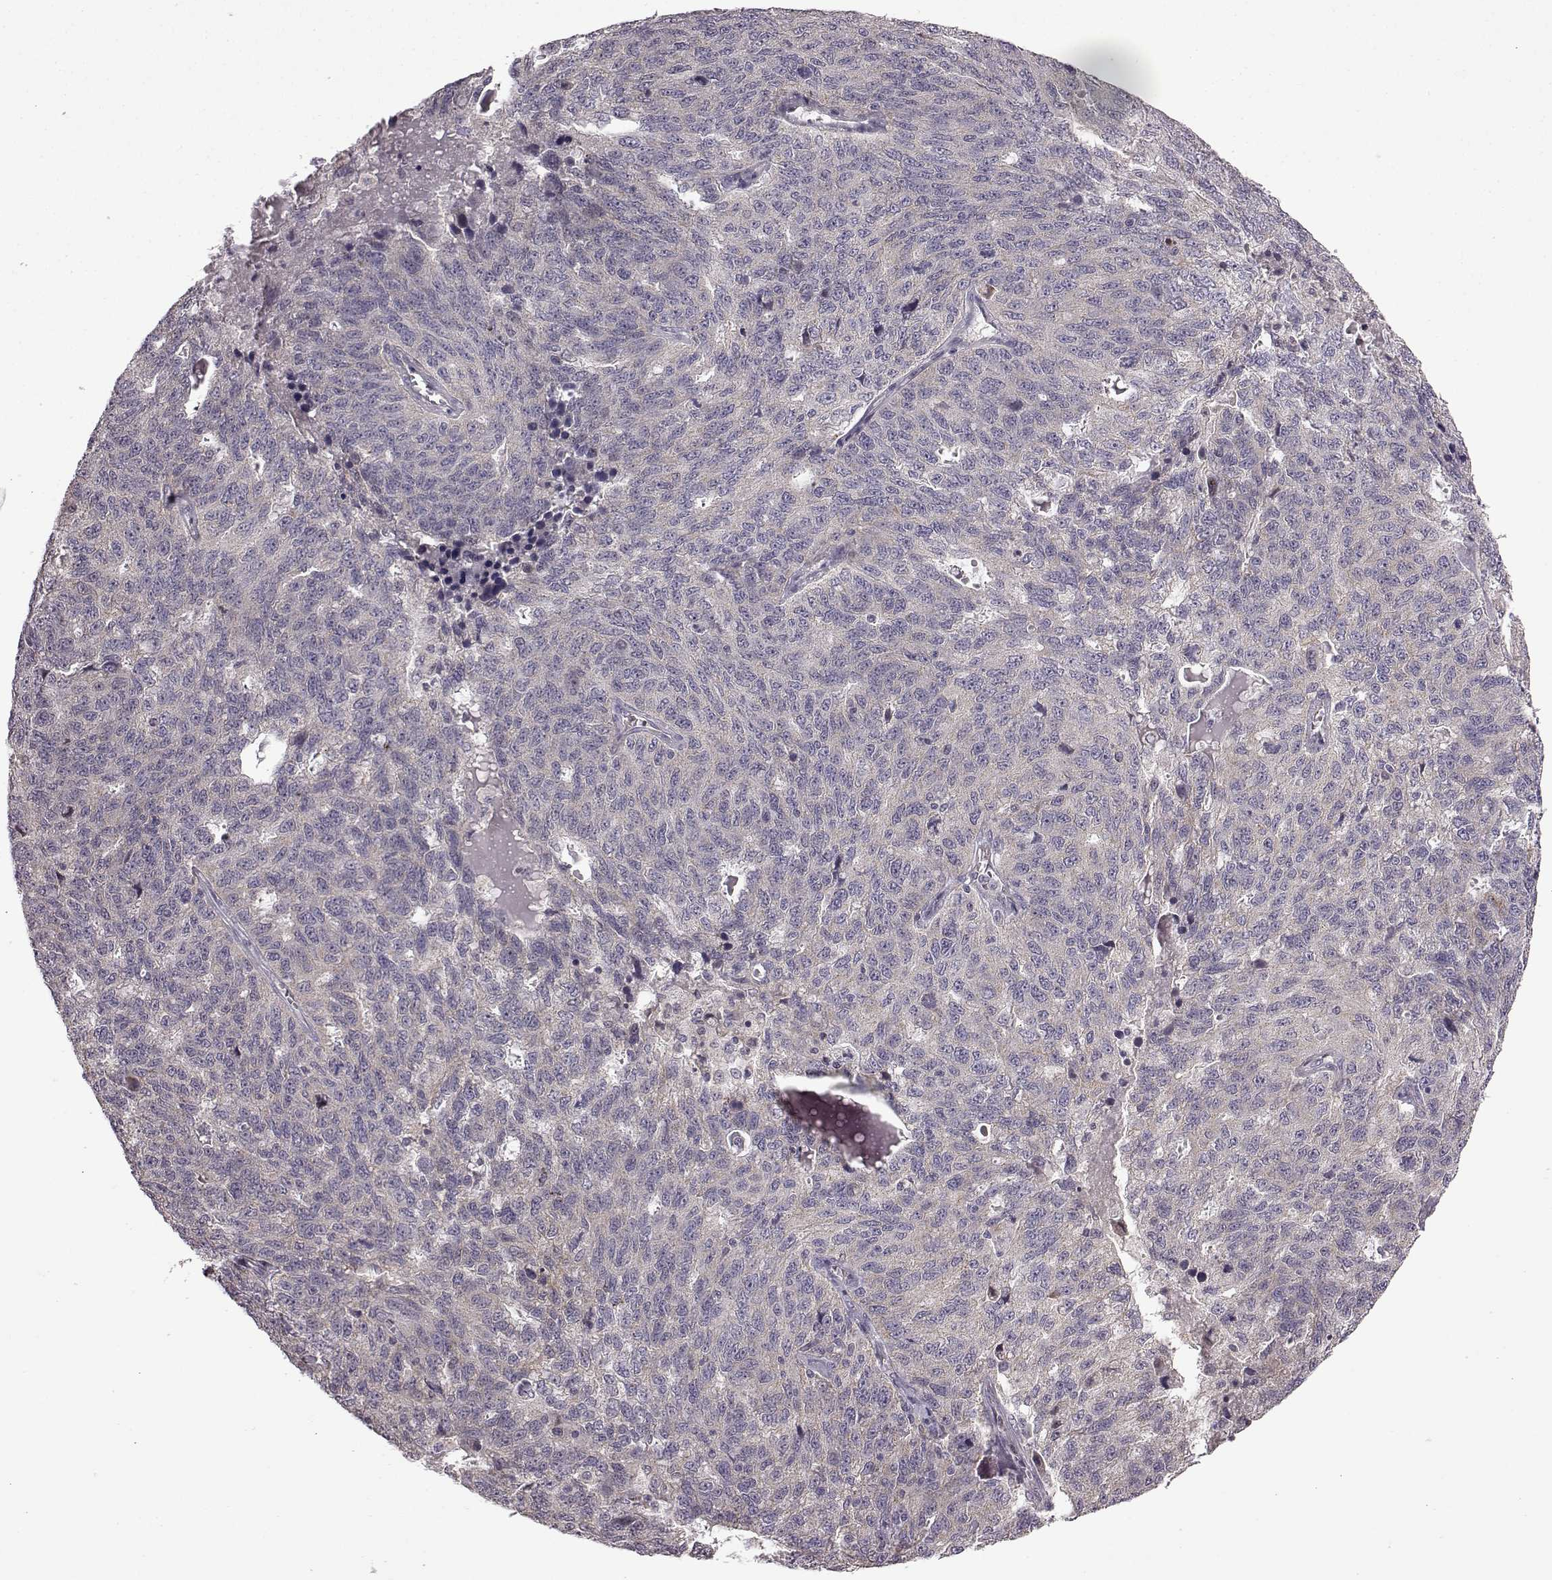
{"staining": {"intensity": "negative", "quantity": "none", "location": "none"}, "tissue": "ovarian cancer", "cell_type": "Tumor cells", "image_type": "cancer", "snomed": [{"axis": "morphology", "description": "Cystadenocarcinoma, serous, NOS"}, {"axis": "topography", "description": "Ovary"}], "caption": "Immunohistochemistry image of human ovarian cancer stained for a protein (brown), which demonstrates no positivity in tumor cells.", "gene": "B3GNT6", "patient": {"sex": "female", "age": 71}}